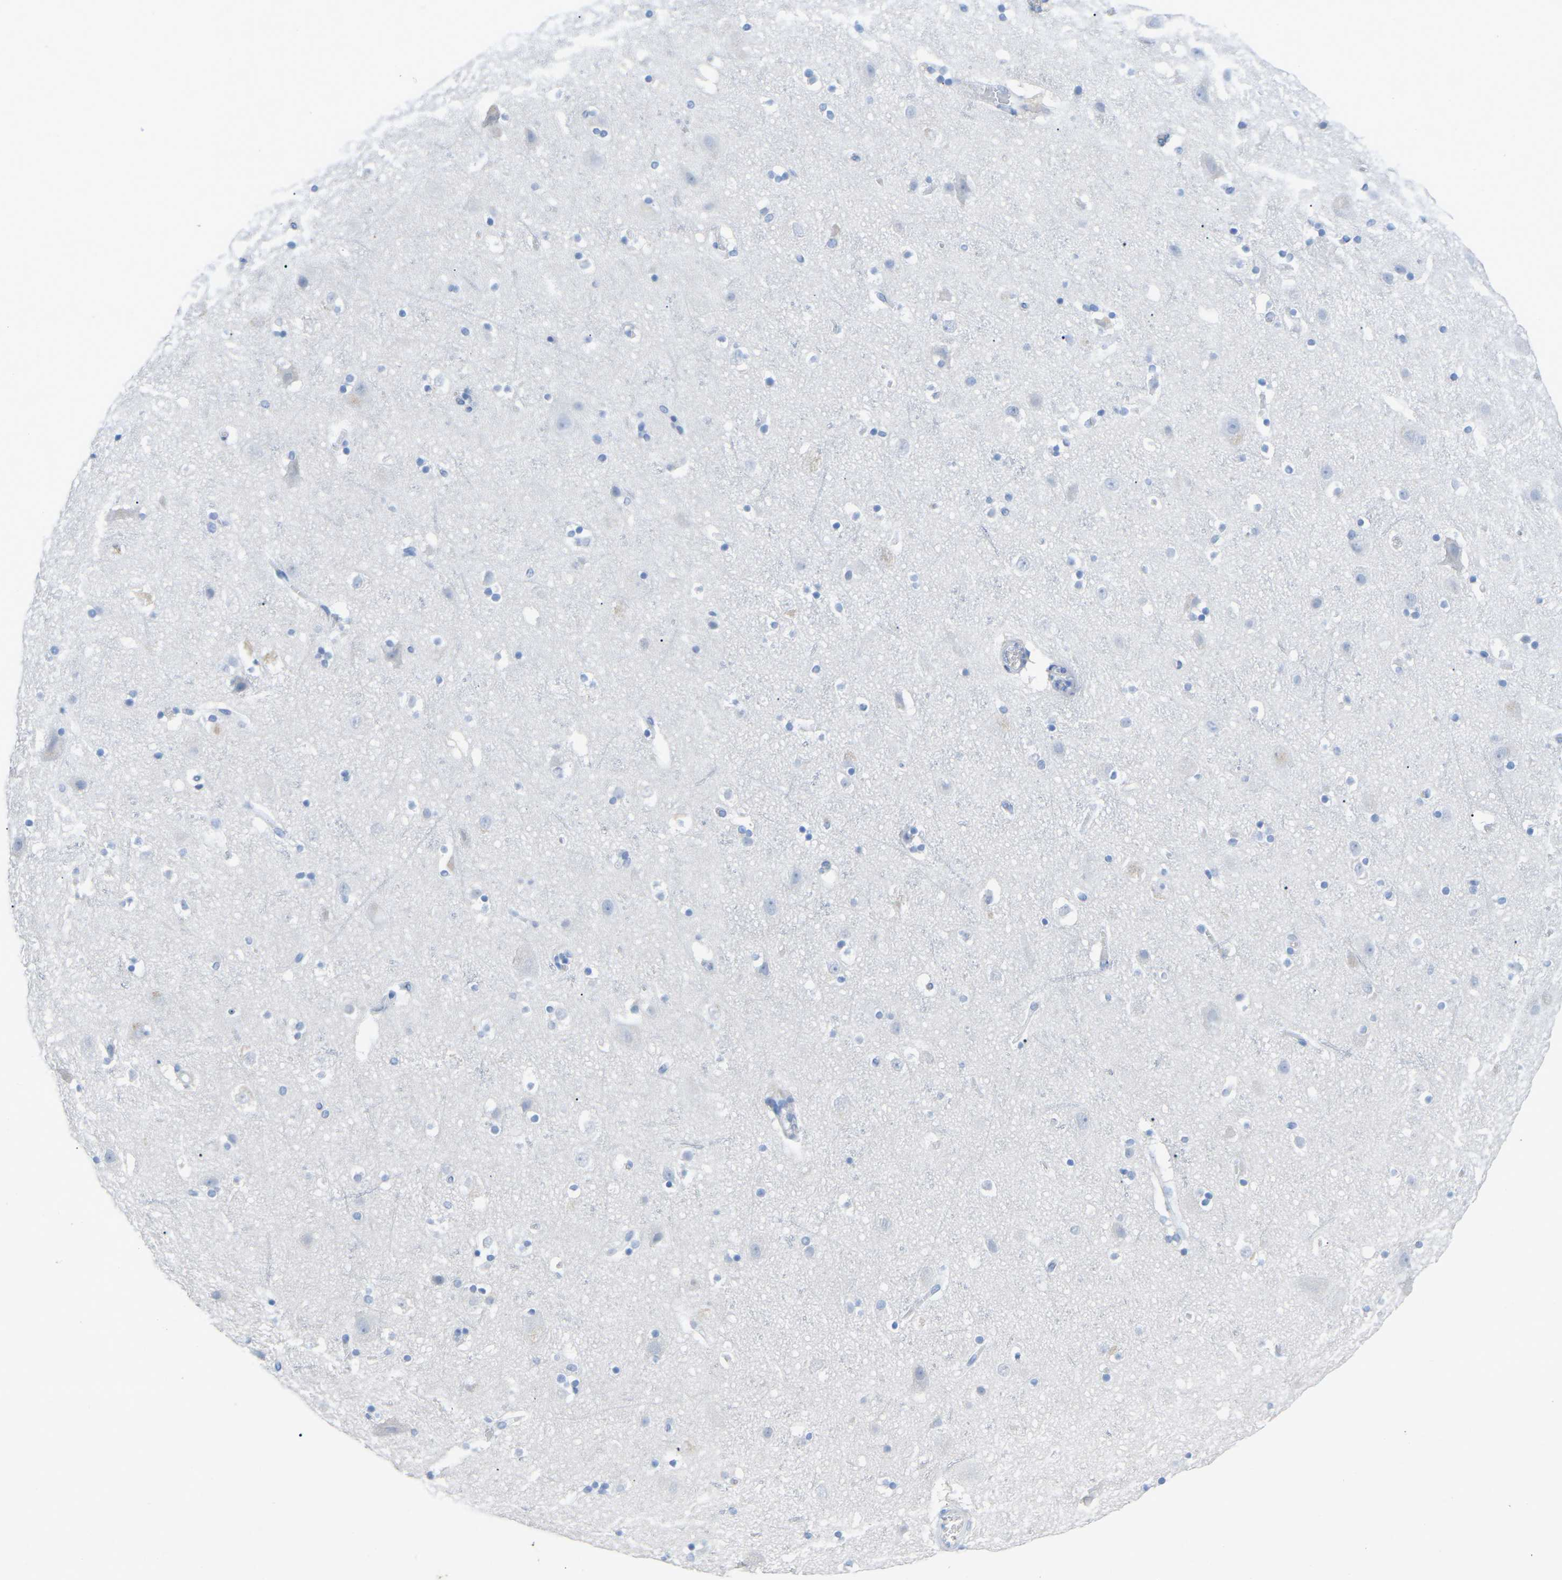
{"staining": {"intensity": "negative", "quantity": "none", "location": "none"}, "tissue": "cerebral cortex", "cell_type": "Endothelial cells", "image_type": "normal", "snomed": [{"axis": "morphology", "description": "Normal tissue, NOS"}, {"axis": "topography", "description": "Cerebral cortex"}], "caption": "This is a photomicrograph of IHC staining of benign cerebral cortex, which shows no positivity in endothelial cells.", "gene": "HBG2", "patient": {"sex": "male", "age": 45}}